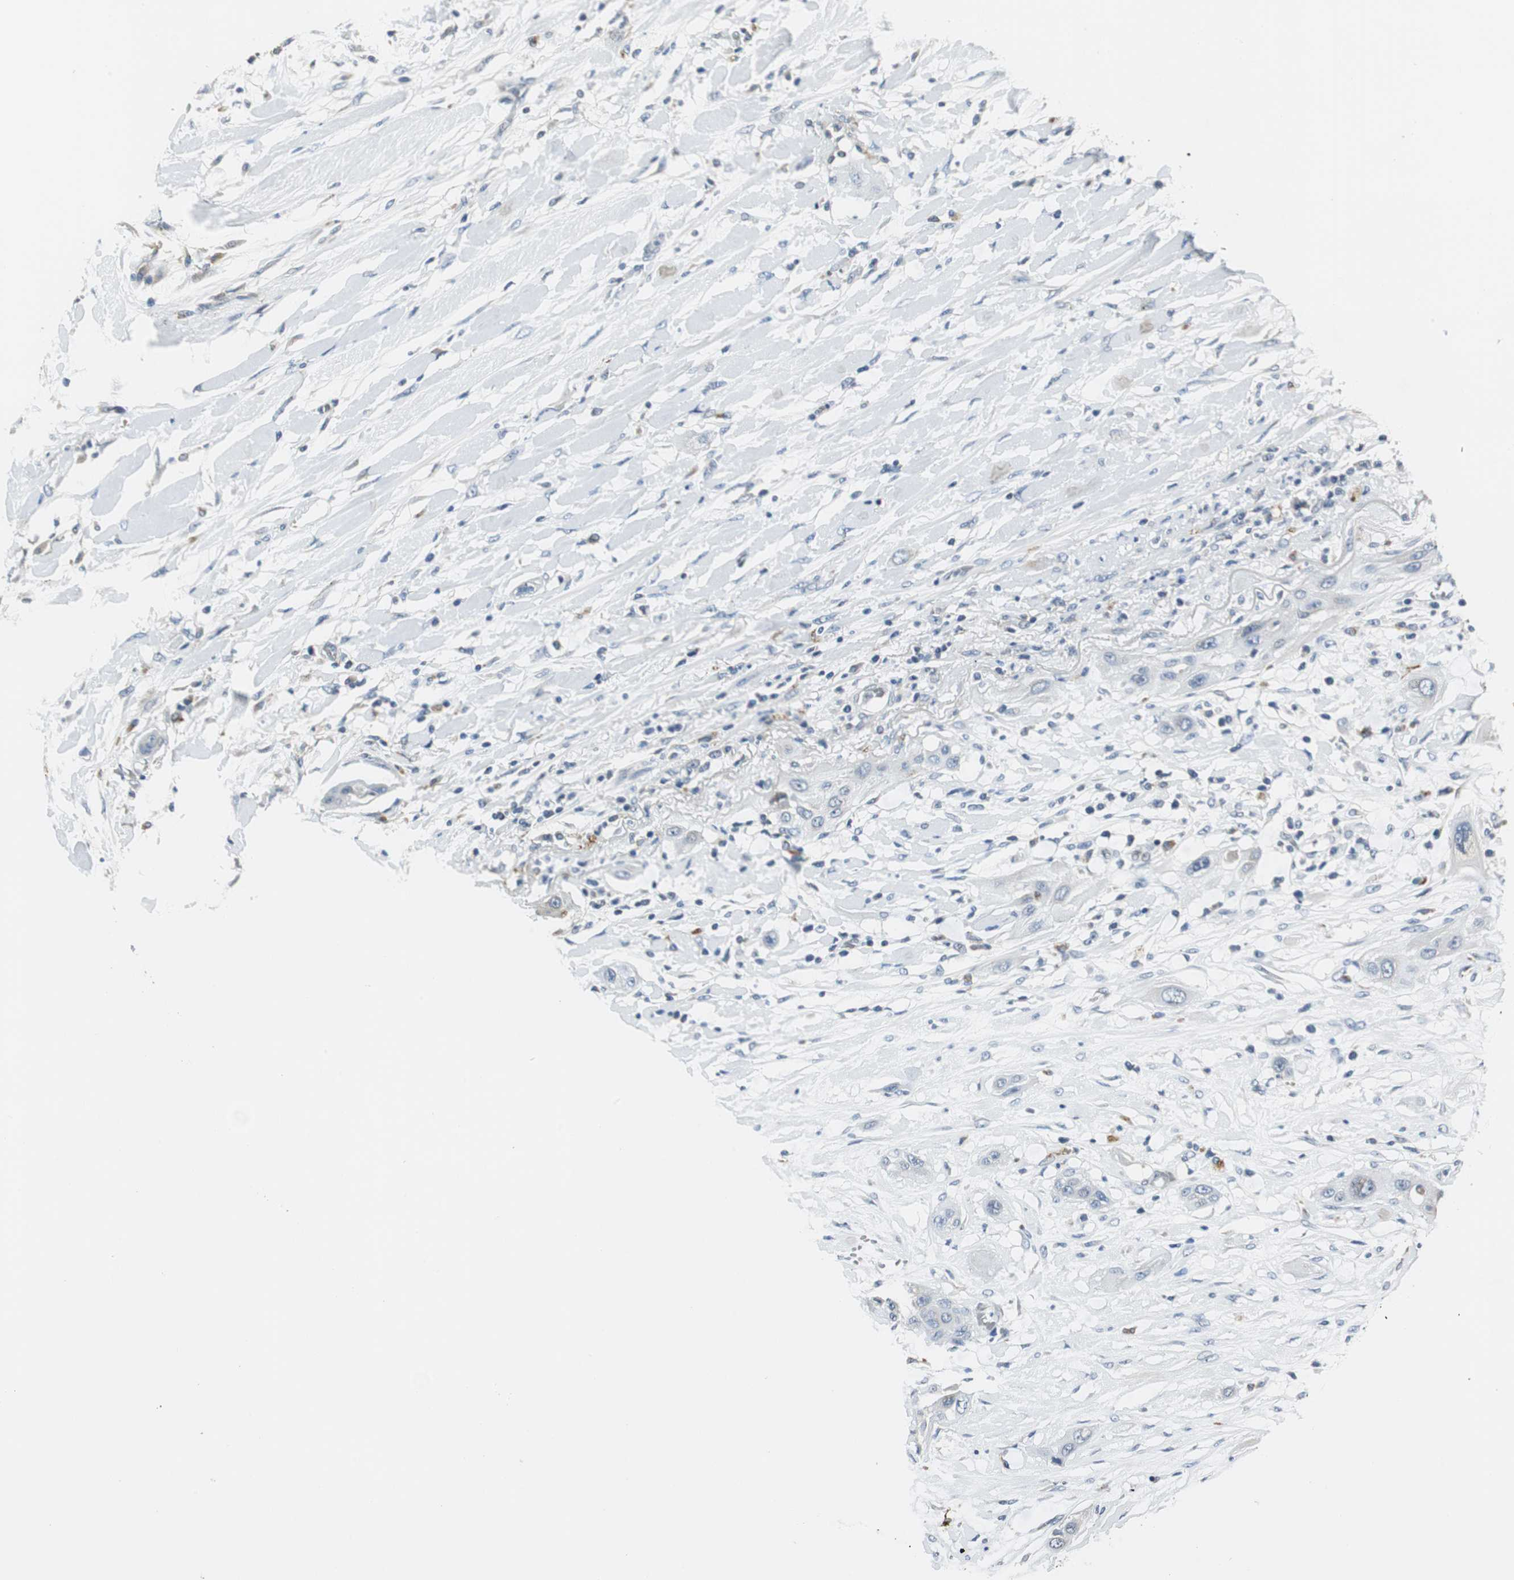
{"staining": {"intensity": "negative", "quantity": "none", "location": "none"}, "tissue": "lung cancer", "cell_type": "Tumor cells", "image_type": "cancer", "snomed": [{"axis": "morphology", "description": "Squamous cell carcinoma, NOS"}, {"axis": "topography", "description": "Lung"}], "caption": "Tumor cells show no significant positivity in squamous cell carcinoma (lung).", "gene": "NIT1", "patient": {"sex": "female", "age": 47}}